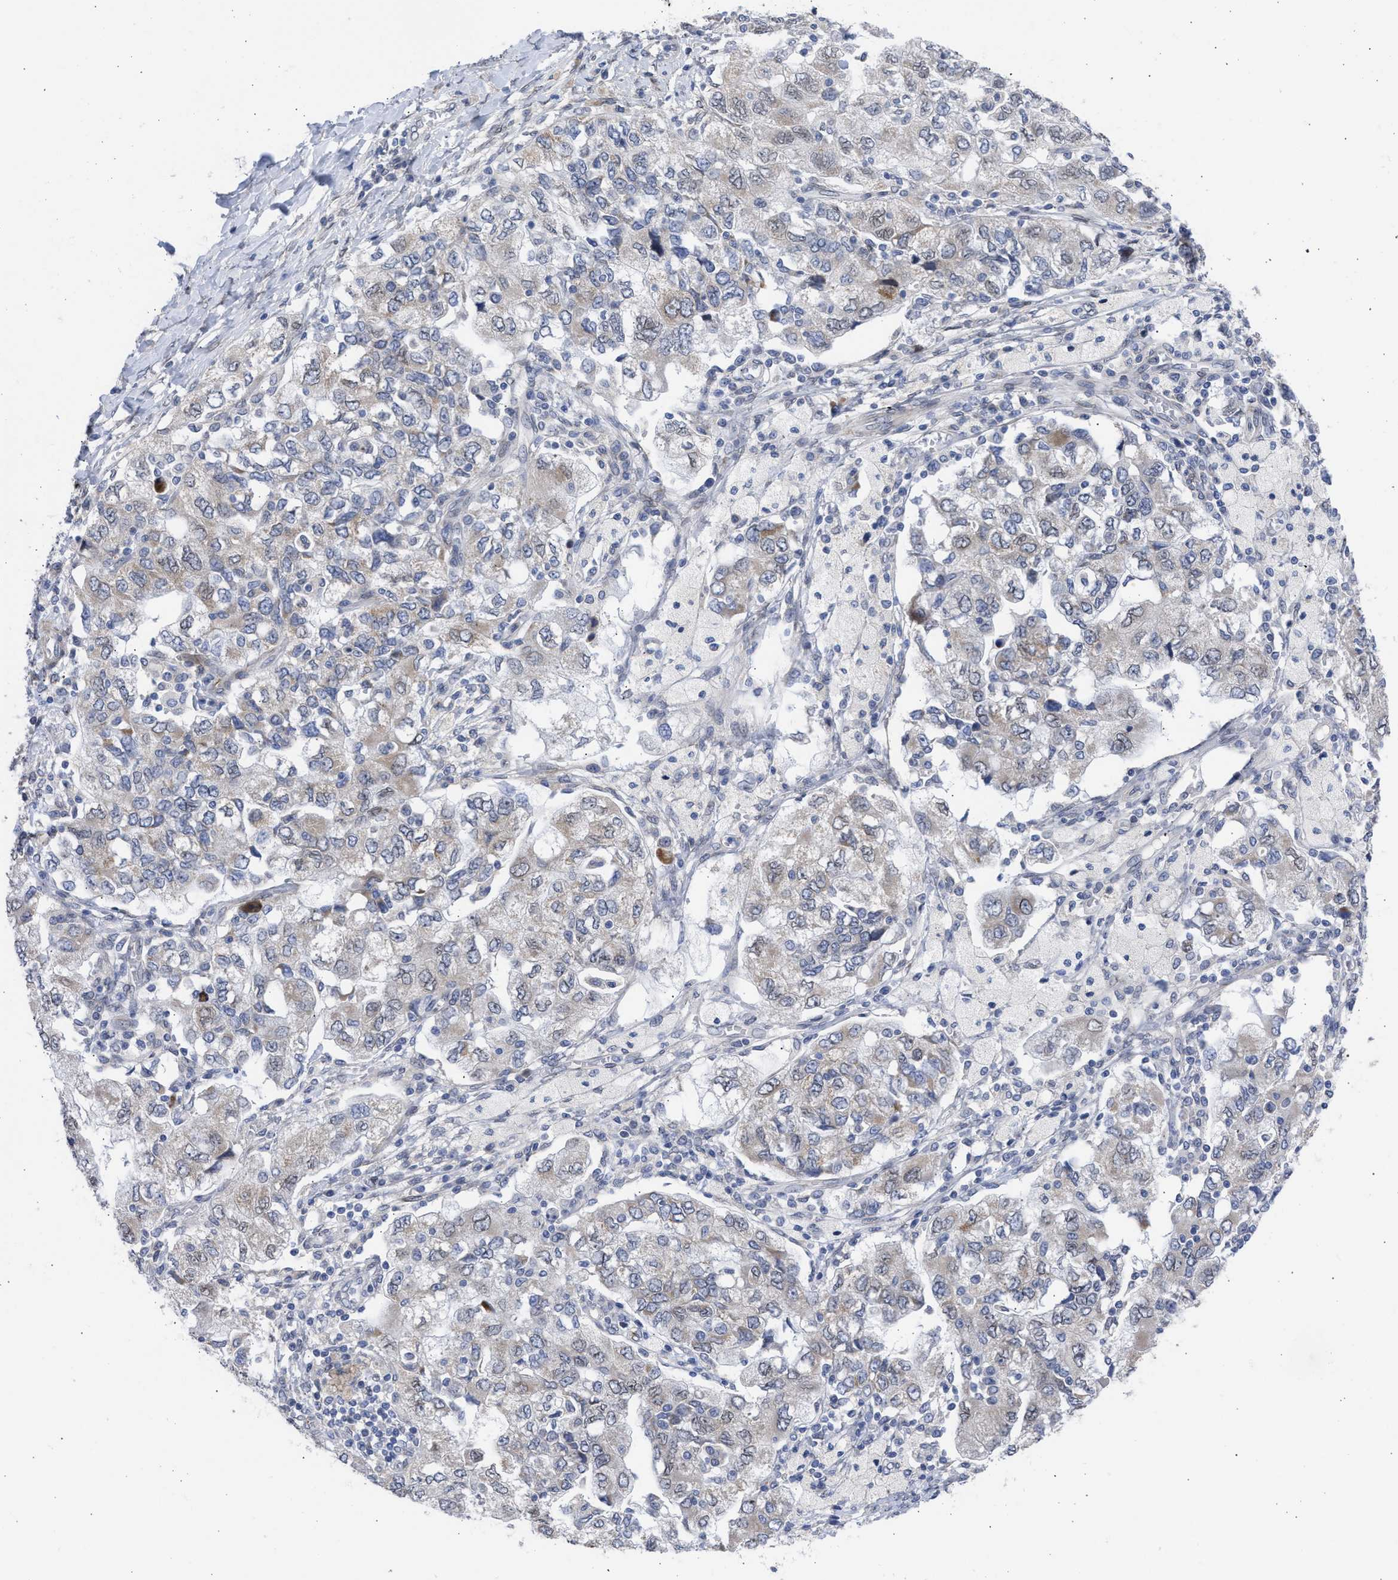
{"staining": {"intensity": "weak", "quantity": "<25%", "location": "cytoplasmic/membranous"}, "tissue": "ovarian cancer", "cell_type": "Tumor cells", "image_type": "cancer", "snomed": [{"axis": "morphology", "description": "Carcinoma, NOS"}, {"axis": "morphology", "description": "Cystadenocarcinoma, serous, NOS"}, {"axis": "topography", "description": "Ovary"}], "caption": "Immunohistochemical staining of human carcinoma (ovarian) exhibits no significant expression in tumor cells.", "gene": "NUP35", "patient": {"sex": "female", "age": 69}}